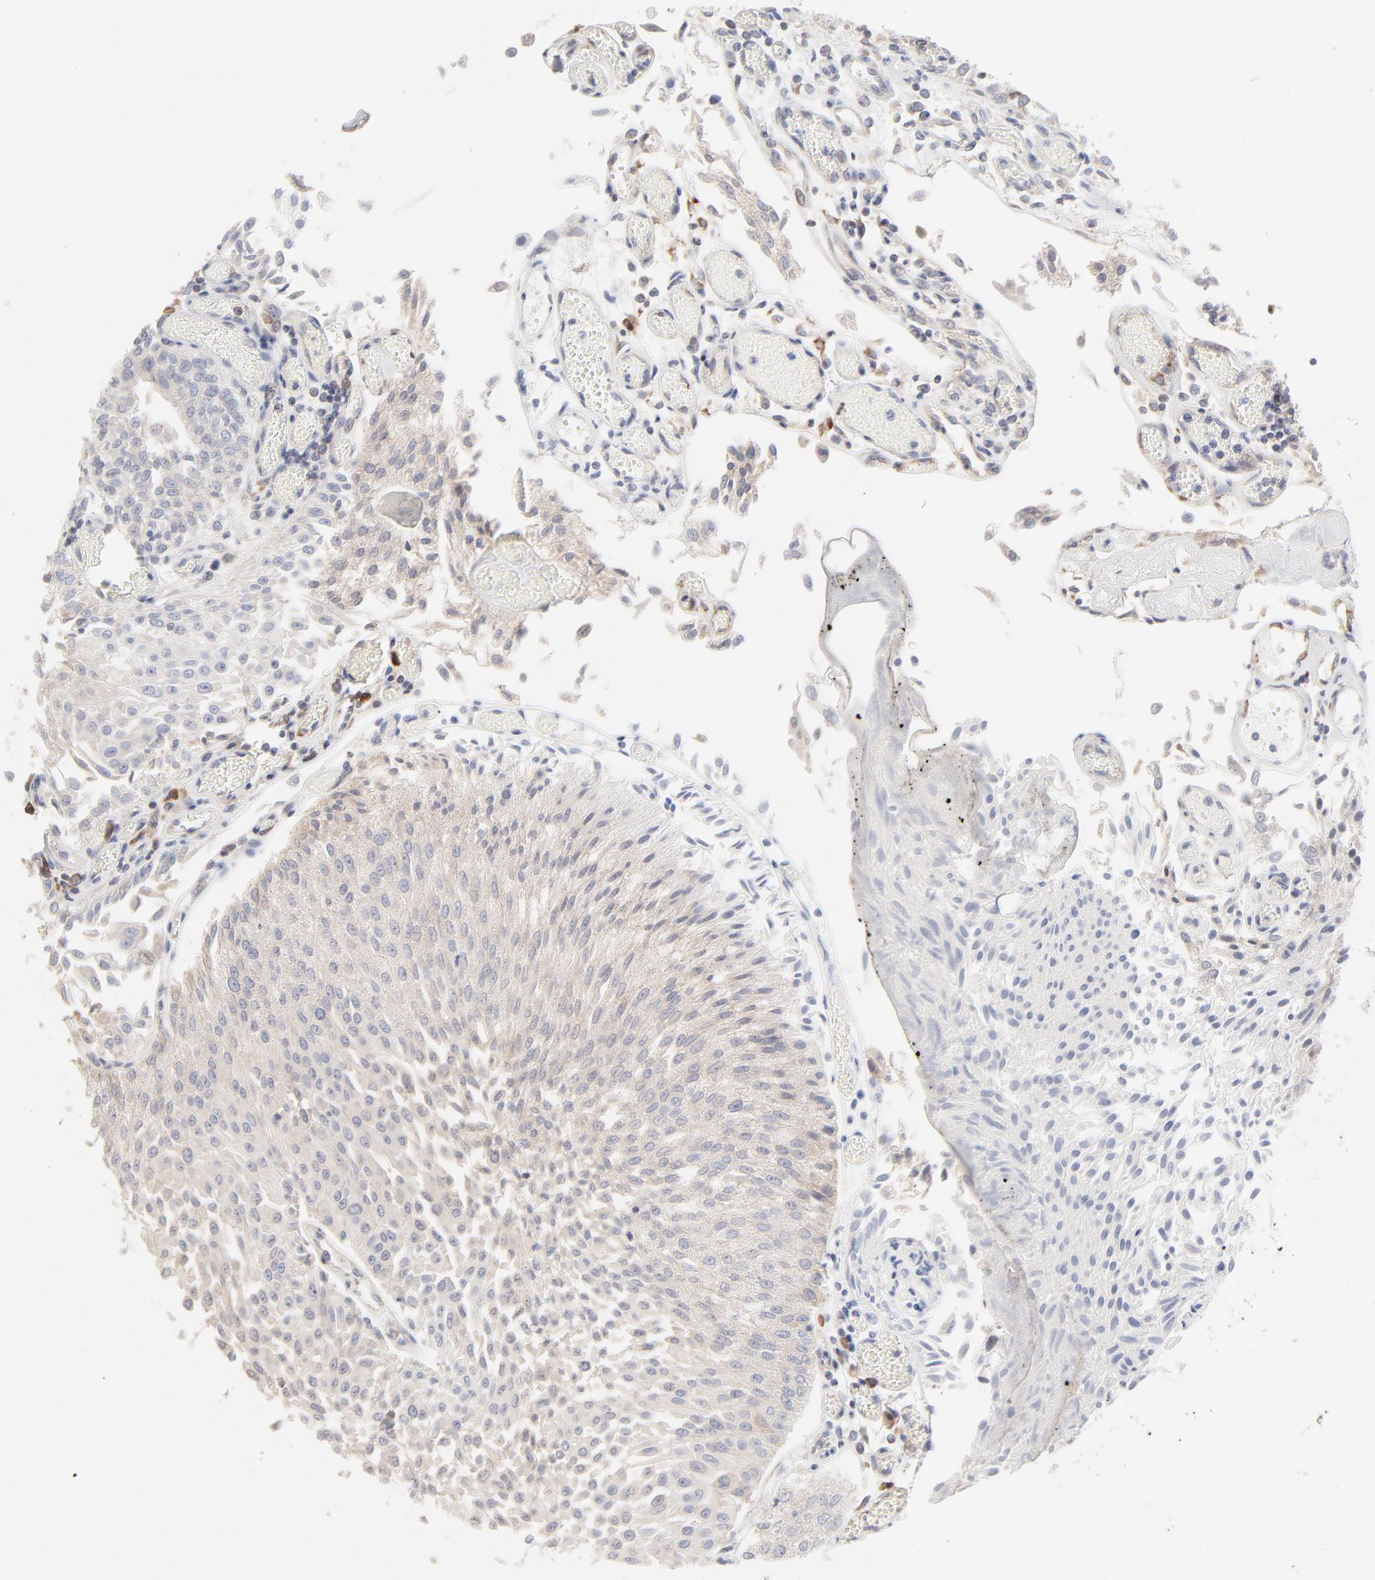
{"staining": {"intensity": "weak", "quantity": "25%-75%", "location": "cytoplasmic/membranous"}, "tissue": "urothelial cancer", "cell_type": "Tumor cells", "image_type": "cancer", "snomed": [{"axis": "morphology", "description": "Urothelial carcinoma, Low grade"}, {"axis": "topography", "description": "Urinary bladder"}], "caption": "An immunohistochemistry histopathology image of neoplastic tissue is shown. Protein staining in brown shows weak cytoplasmic/membranous positivity in urothelial carcinoma (low-grade) within tumor cells.", "gene": "RPS21", "patient": {"sex": "male", "age": 86}}